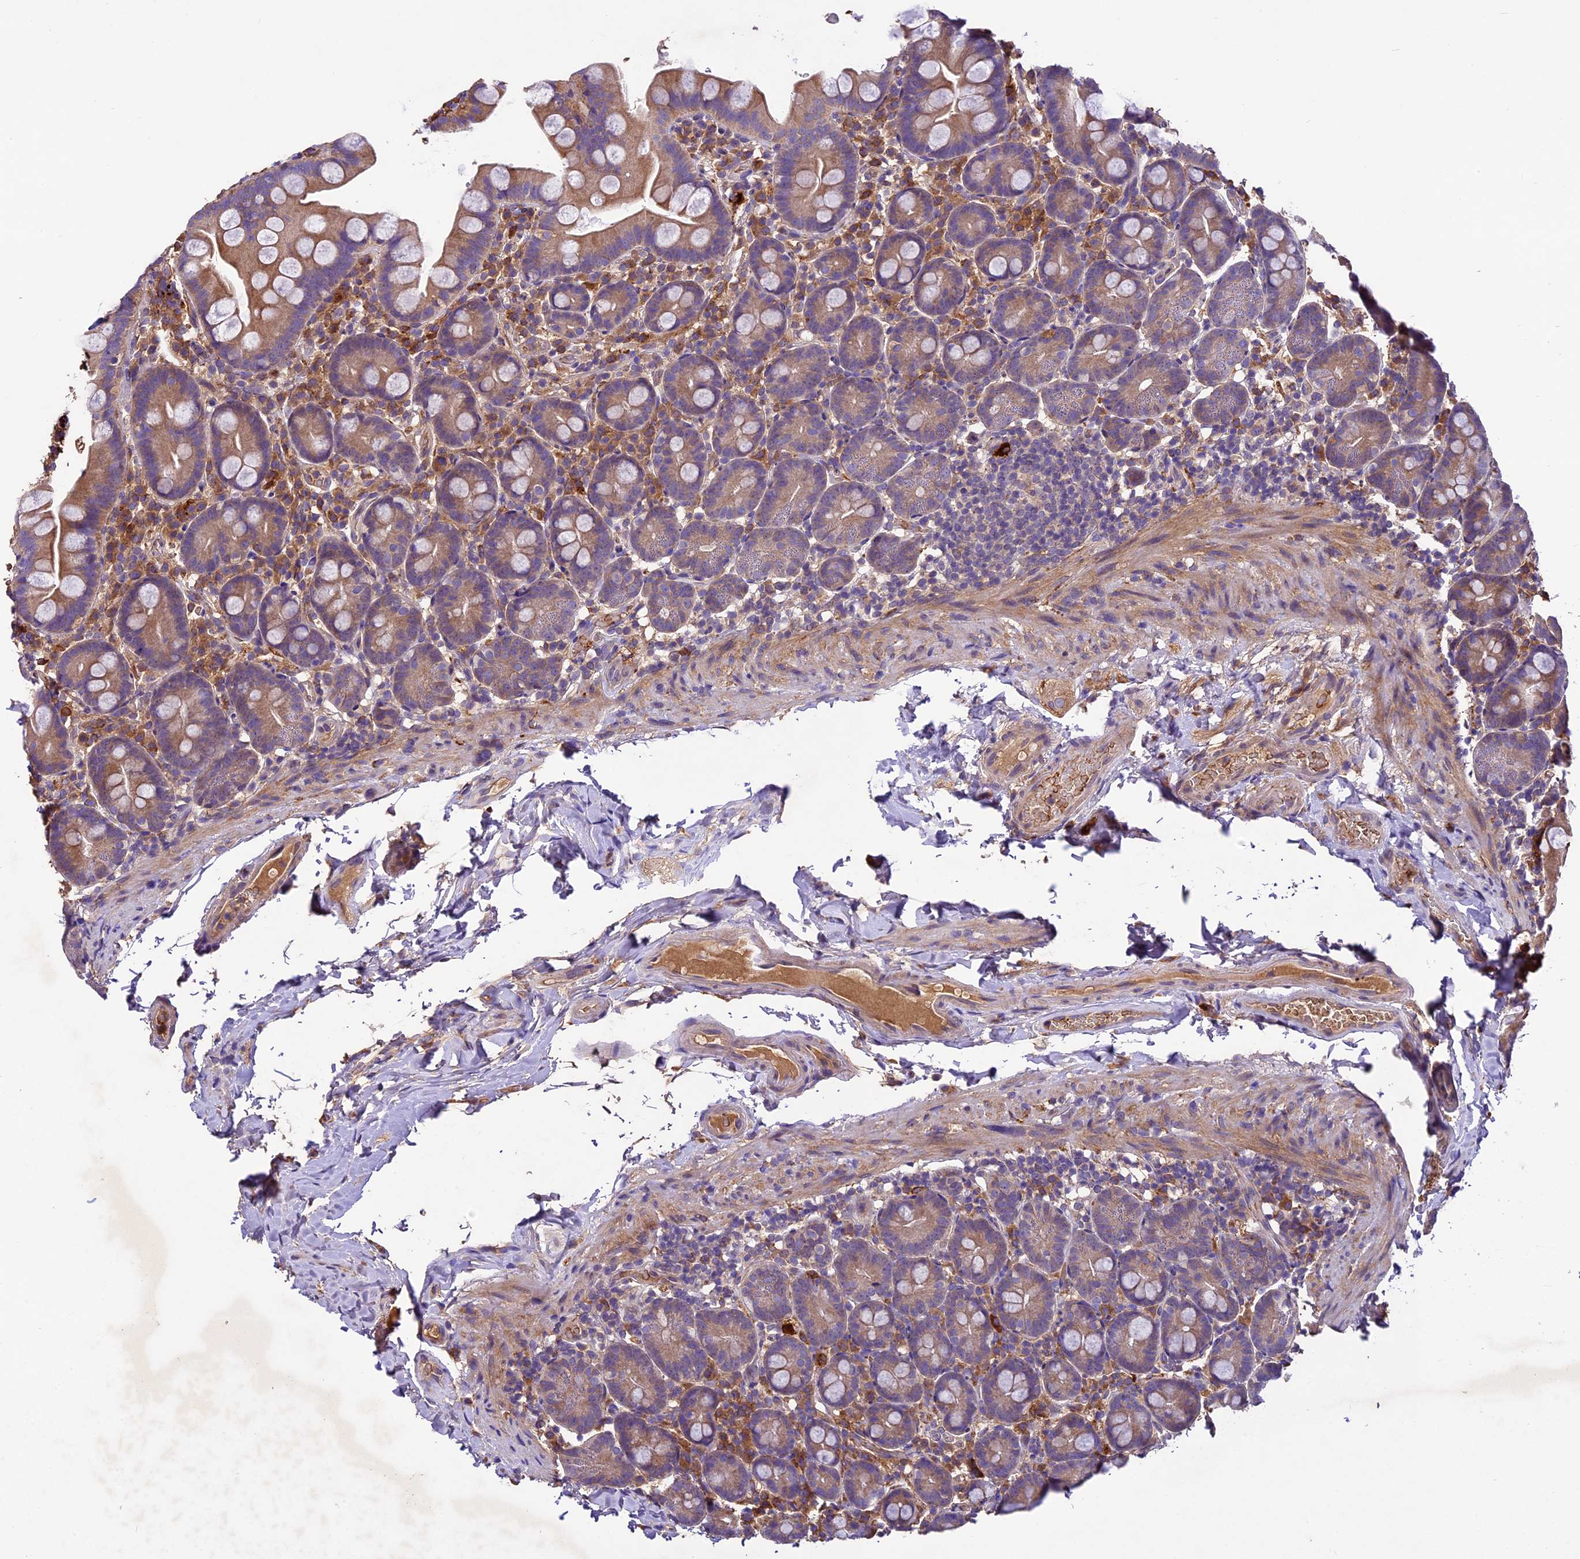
{"staining": {"intensity": "weak", "quantity": "25%-75%", "location": "cytoplasmic/membranous"}, "tissue": "small intestine", "cell_type": "Glandular cells", "image_type": "normal", "snomed": [{"axis": "morphology", "description": "Normal tissue, NOS"}, {"axis": "topography", "description": "Small intestine"}], "caption": "High-power microscopy captured an IHC image of normal small intestine, revealing weak cytoplasmic/membranous expression in approximately 25%-75% of glandular cells.", "gene": "CILP2", "patient": {"sex": "female", "age": 68}}